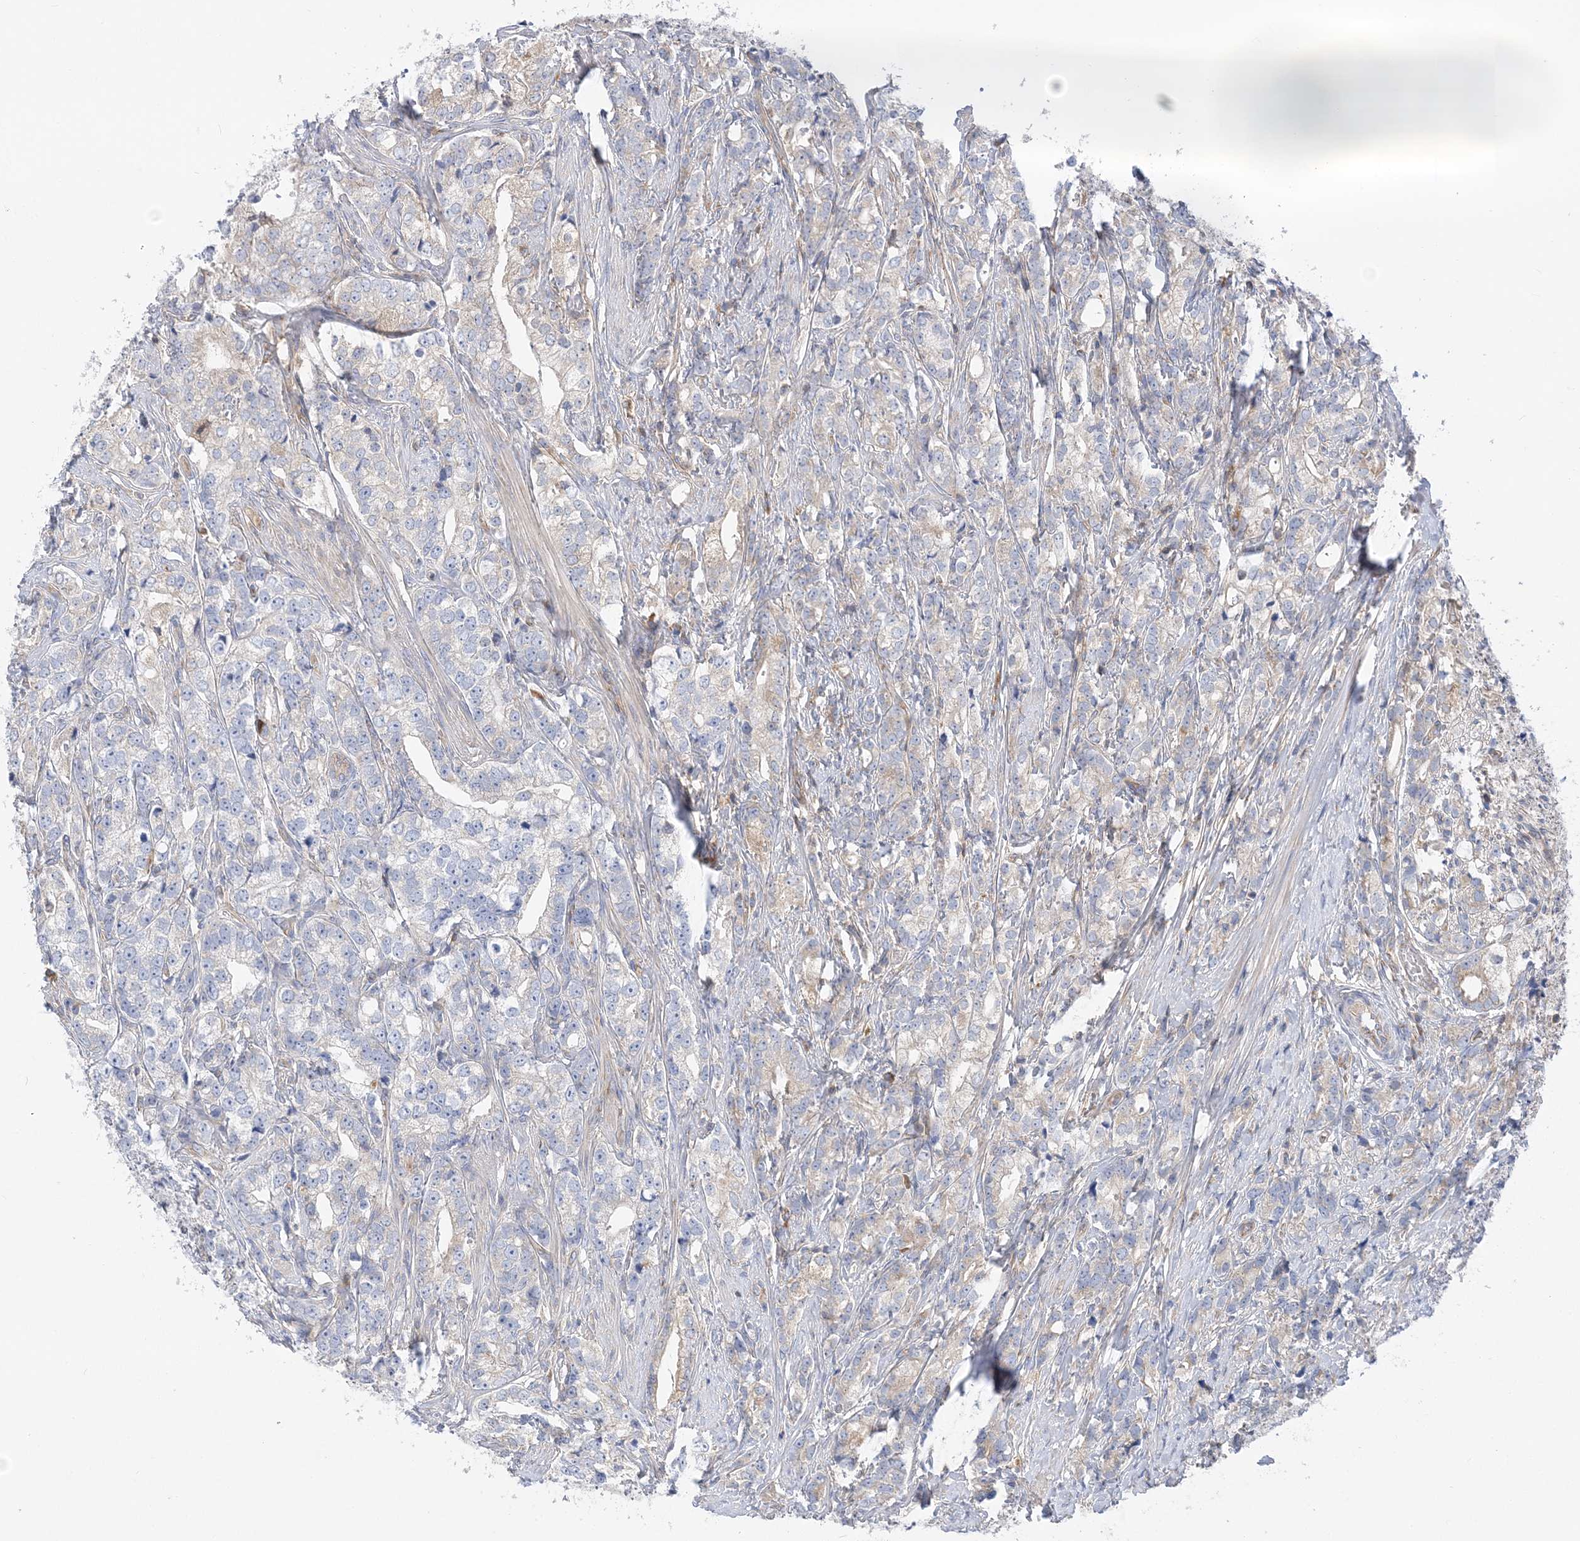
{"staining": {"intensity": "weak", "quantity": "<25%", "location": "cytoplasmic/membranous"}, "tissue": "prostate cancer", "cell_type": "Tumor cells", "image_type": "cancer", "snomed": [{"axis": "morphology", "description": "Adenocarcinoma, High grade"}, {"axis": "topography", "description": "Prostate"}], "caption": "Tumor cells show no significant protein staining in prostate cancer.", "gene": "FAM114A2", "patient": {"sex": "male", "age": 69}}